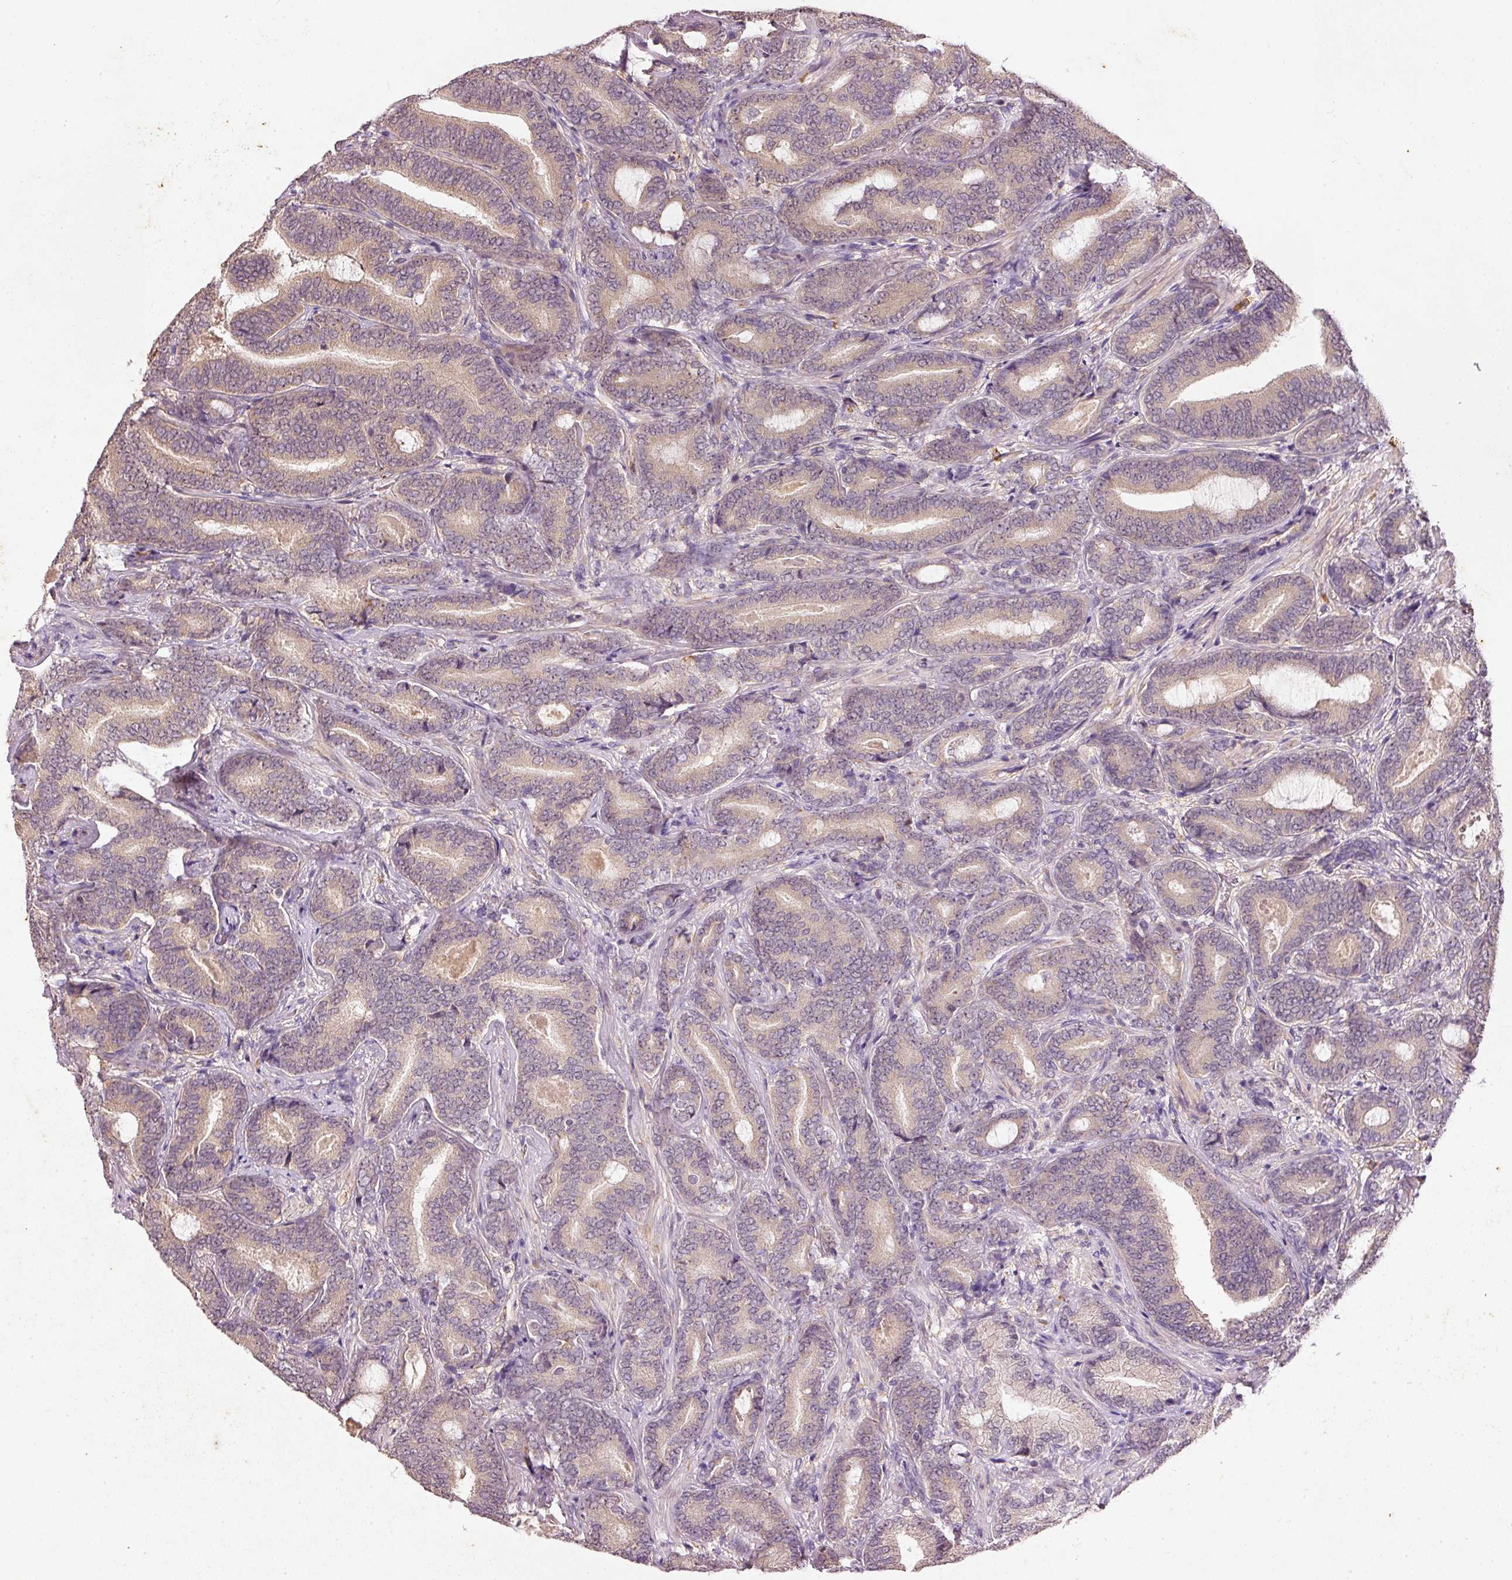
{"staining": {"intensity": "weak", "quantity": ">75%", "location": "cytoplasmic/membranous"}, "tissue": "prostate cancer", "cell_type": "Tumor cells", "image_type": "cancer", "snomed": [{"axis": "morphology", "description": "Adenocarcinoma, Low grade"}, {"axis": "topography", "description": "Prostate and seminal vesicle, NOS"}], "caption": "Prostate cancer was stained to show a protein in brown. There is low levels of weak cytoplasmic/membranous expression in approximately >75% of tumor cells.", "gene": "RGL2", "patient": {"sex": "male", "age": 61}}